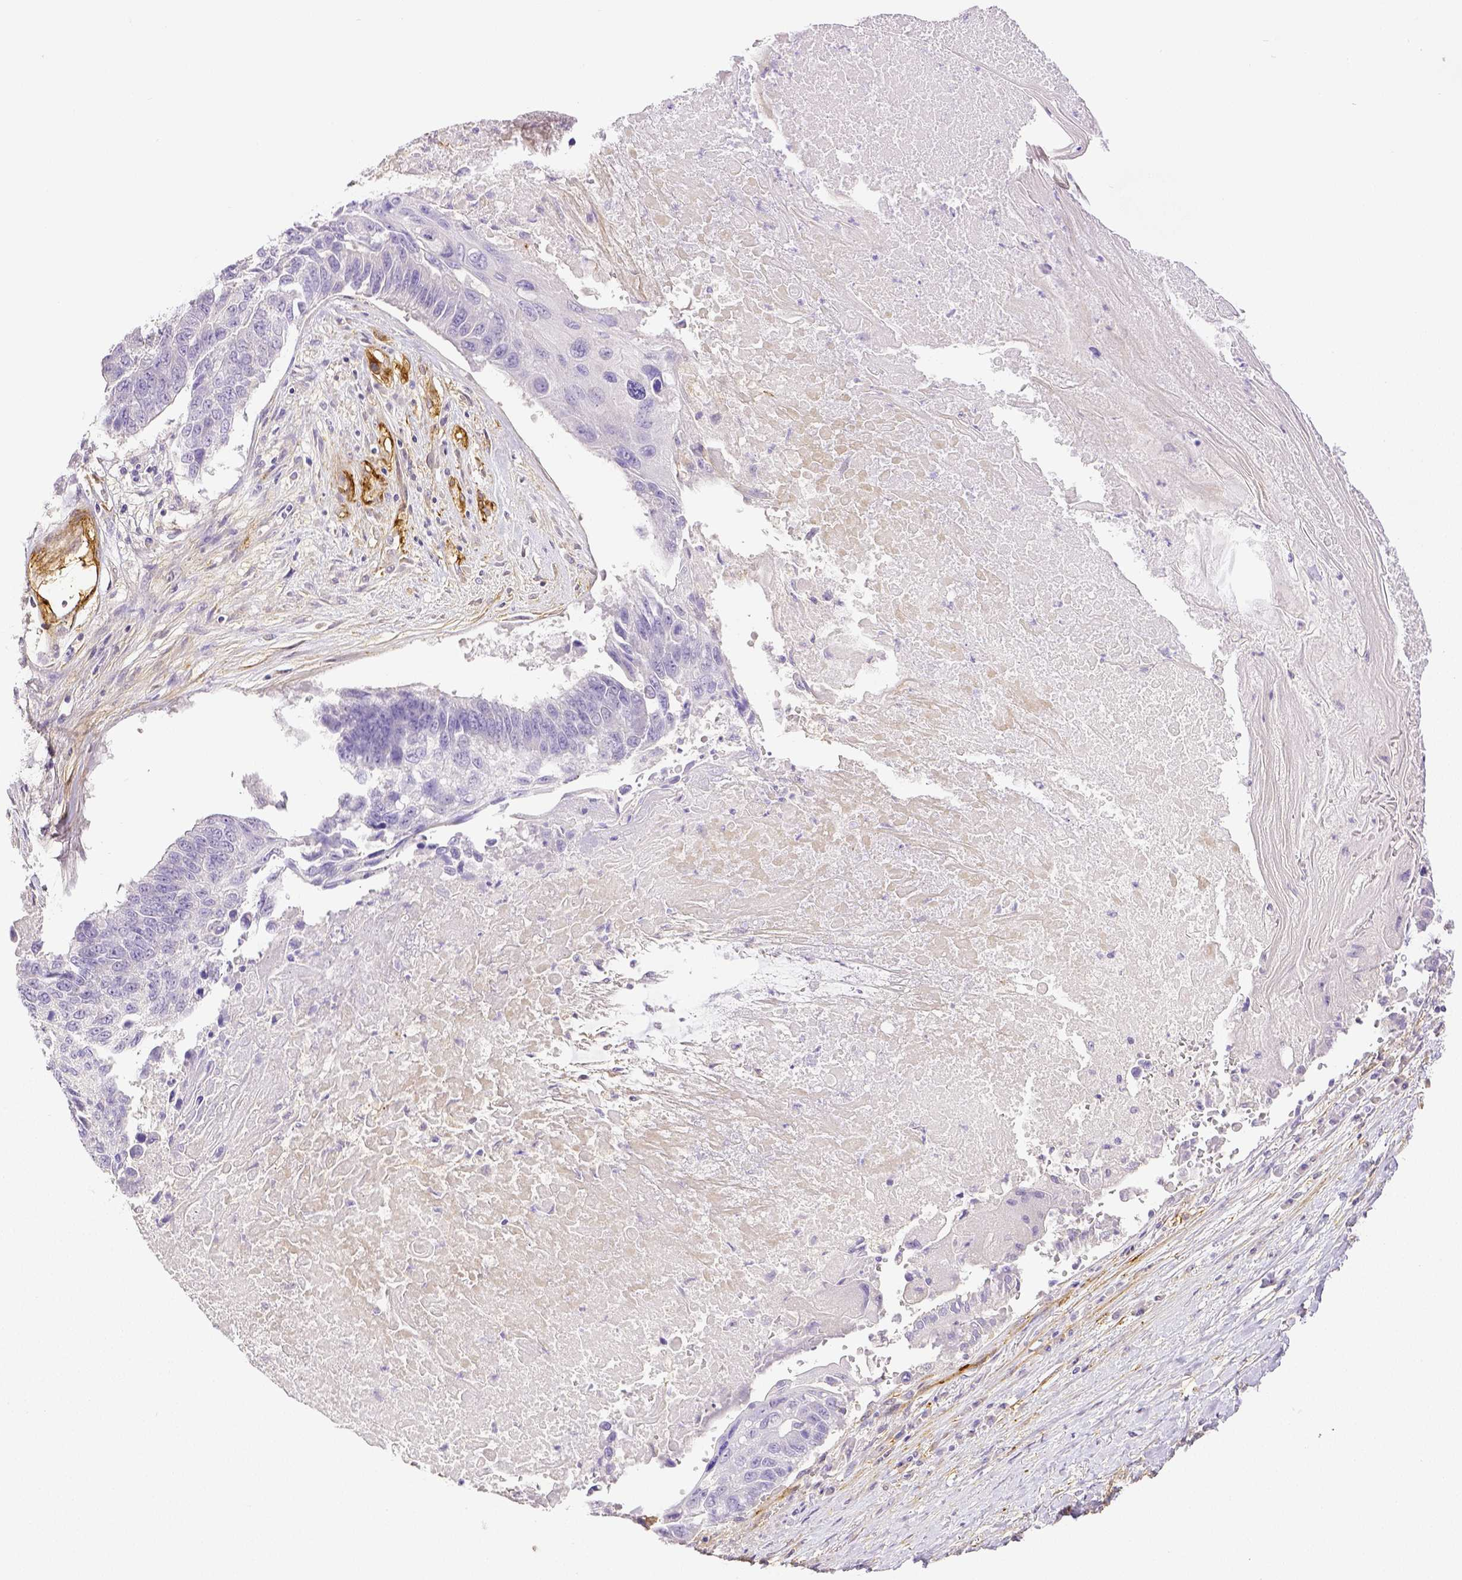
{"staining": {"intensity": "negative", "quantity": "none", "location": "none"}, "tissue": "lung cancer", "cell_type": "Tumor cells", "image_type": "cancer", "snomed": [{"axis": "morphology", "description": "Squamous cell carcinoma, NOS"}, {"axis": "topography", "description": "Lung"}], "caption": "Immunohistochemistry micrograph of neoplastic tissue: lung cancer stained with DAB (3,3'-diaminobenzidine) shows no significant protein staining in tumor cells.", "gene": "THY1", "patient": {"sex": "male", "age": 73}}